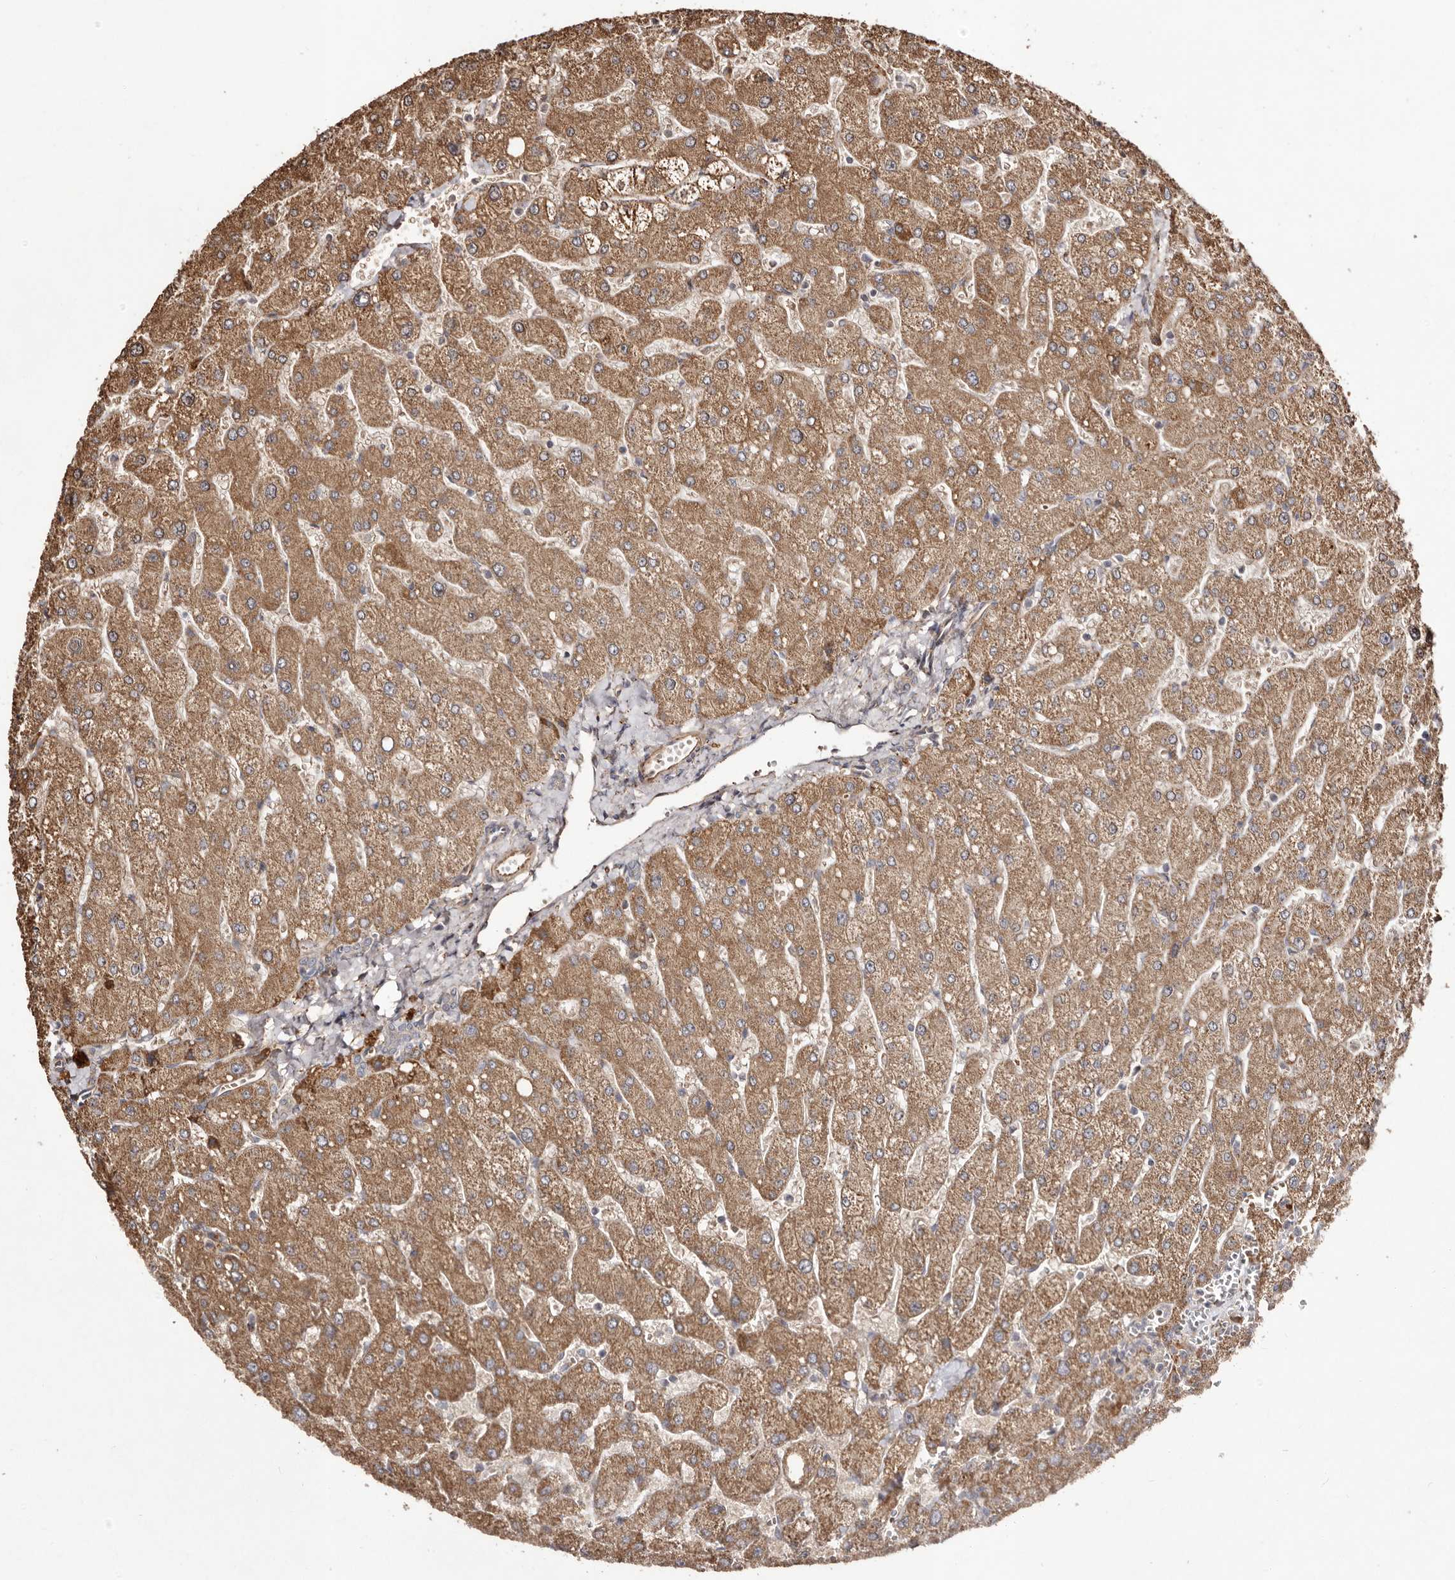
{"staining": {"intensity": "weak", "quantity": ">75%", "location": "cytoplasmic/membranous"}, "tissue": "liver", "cell_type": "Cholangiocytes", "image_type": "normal", "snomed": [{"axis": "morphology", "description": "Normal tissue, NOS"}, {"axis": "topography", "description": "Liver"}], "caption": "The photomicrograph demonstrates a brown stain indicating the presence of a protein in the cytoplasmic/membranous of cholangiocytes in liver.", "gene": "MACC1", "patient": {"sex": "male", "age": 55}}